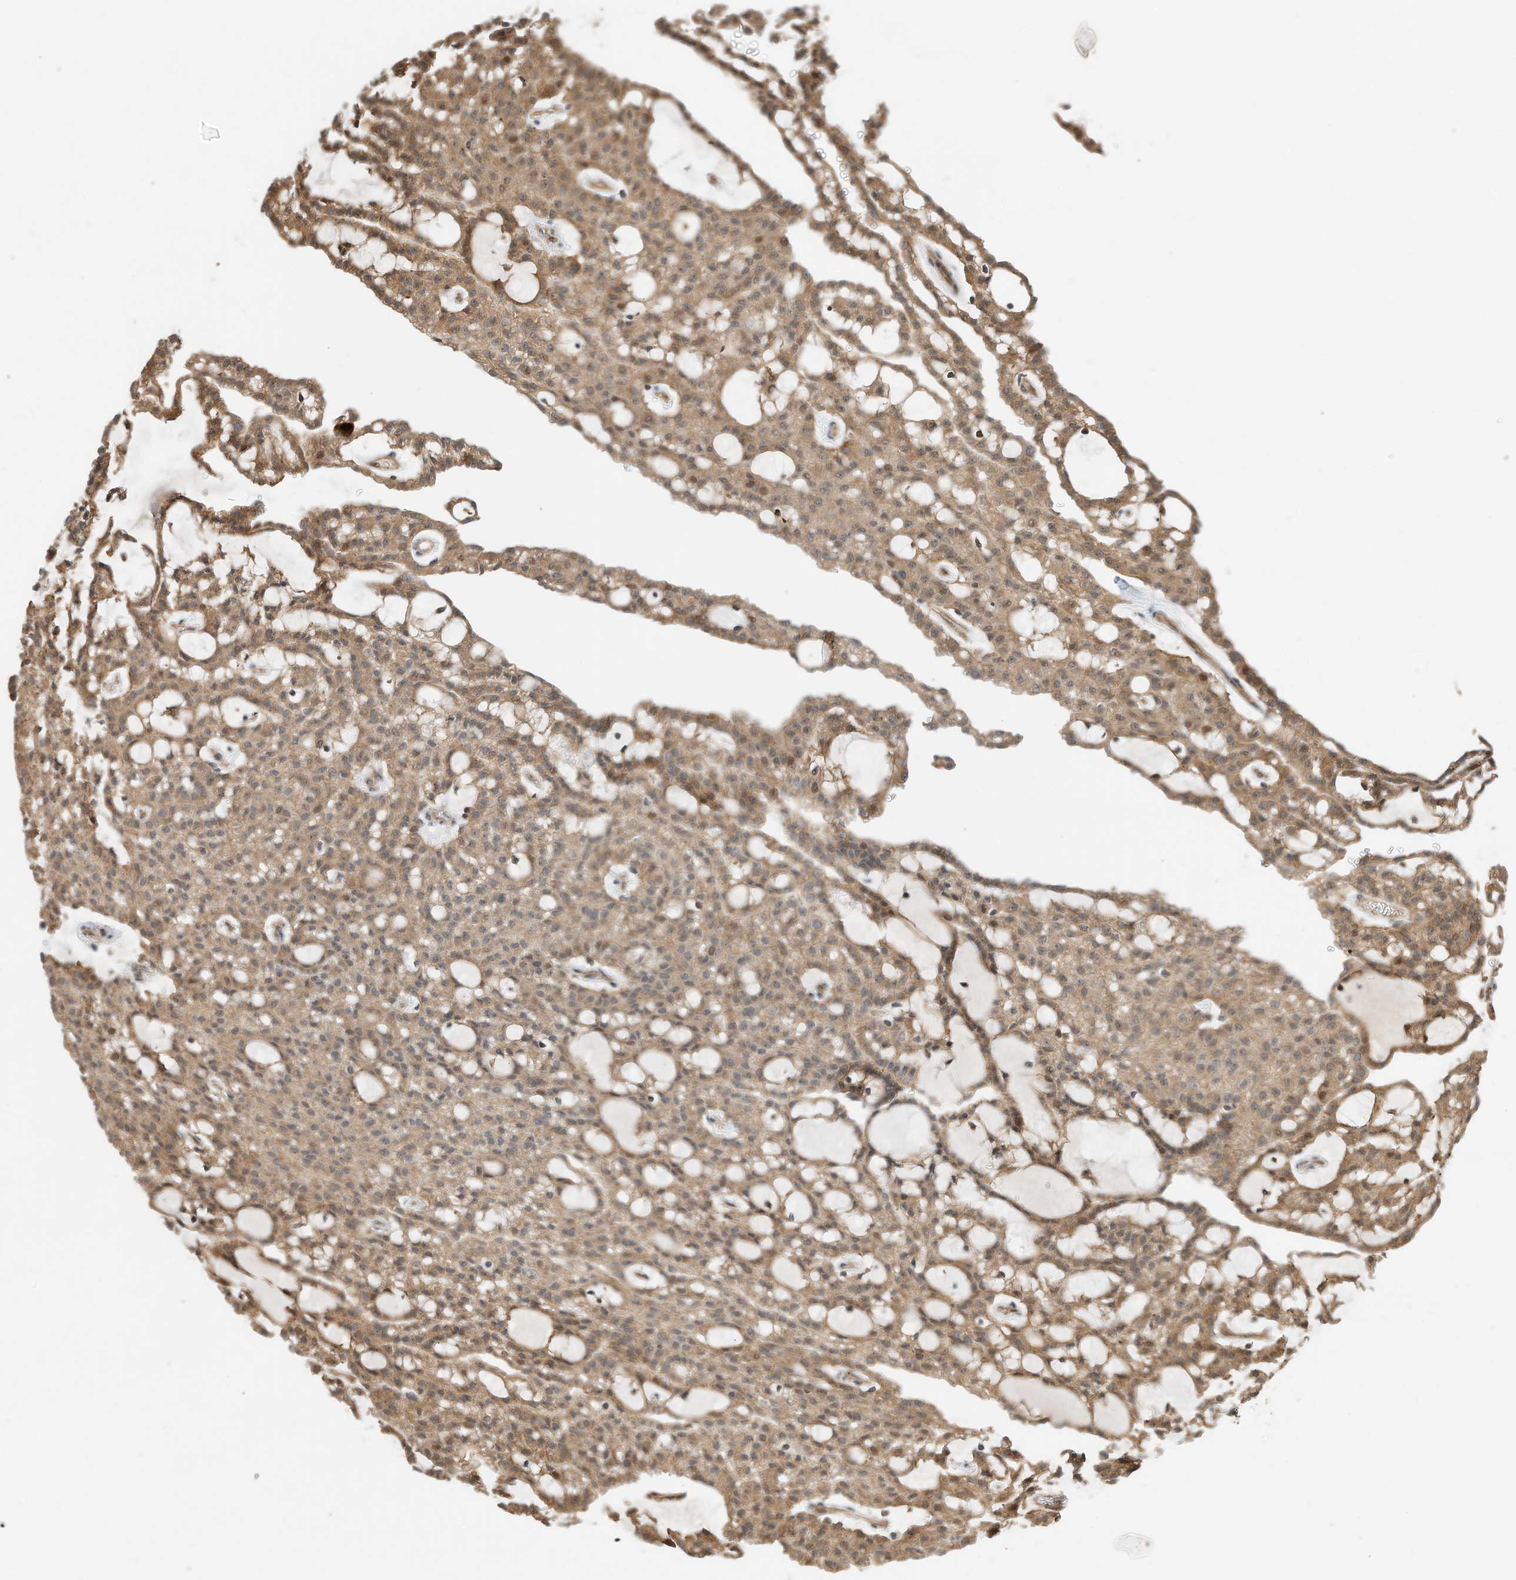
{"staining": {"intensity": "moderate", "quantity": ">75%", "location": "cytoplasmic/membranous"}, "tissue": "renal cancer", "cell_type": "Tumor cells", "image_type": "cancer", "snomed": [{"axis": "morphology", "description": "Adenocarcinoma, NOS"}, {"axis": "topography", "description": "Kidney"}], "caption": "This micrograph displays immunohistochemistry staining of renal adenocarcinoma, with medium moderate cytoplasmic/membranous expression in about >75% of tumor cells.", "gene": "CPAMD8", "patient": {"sex": "male", "age": 63}}